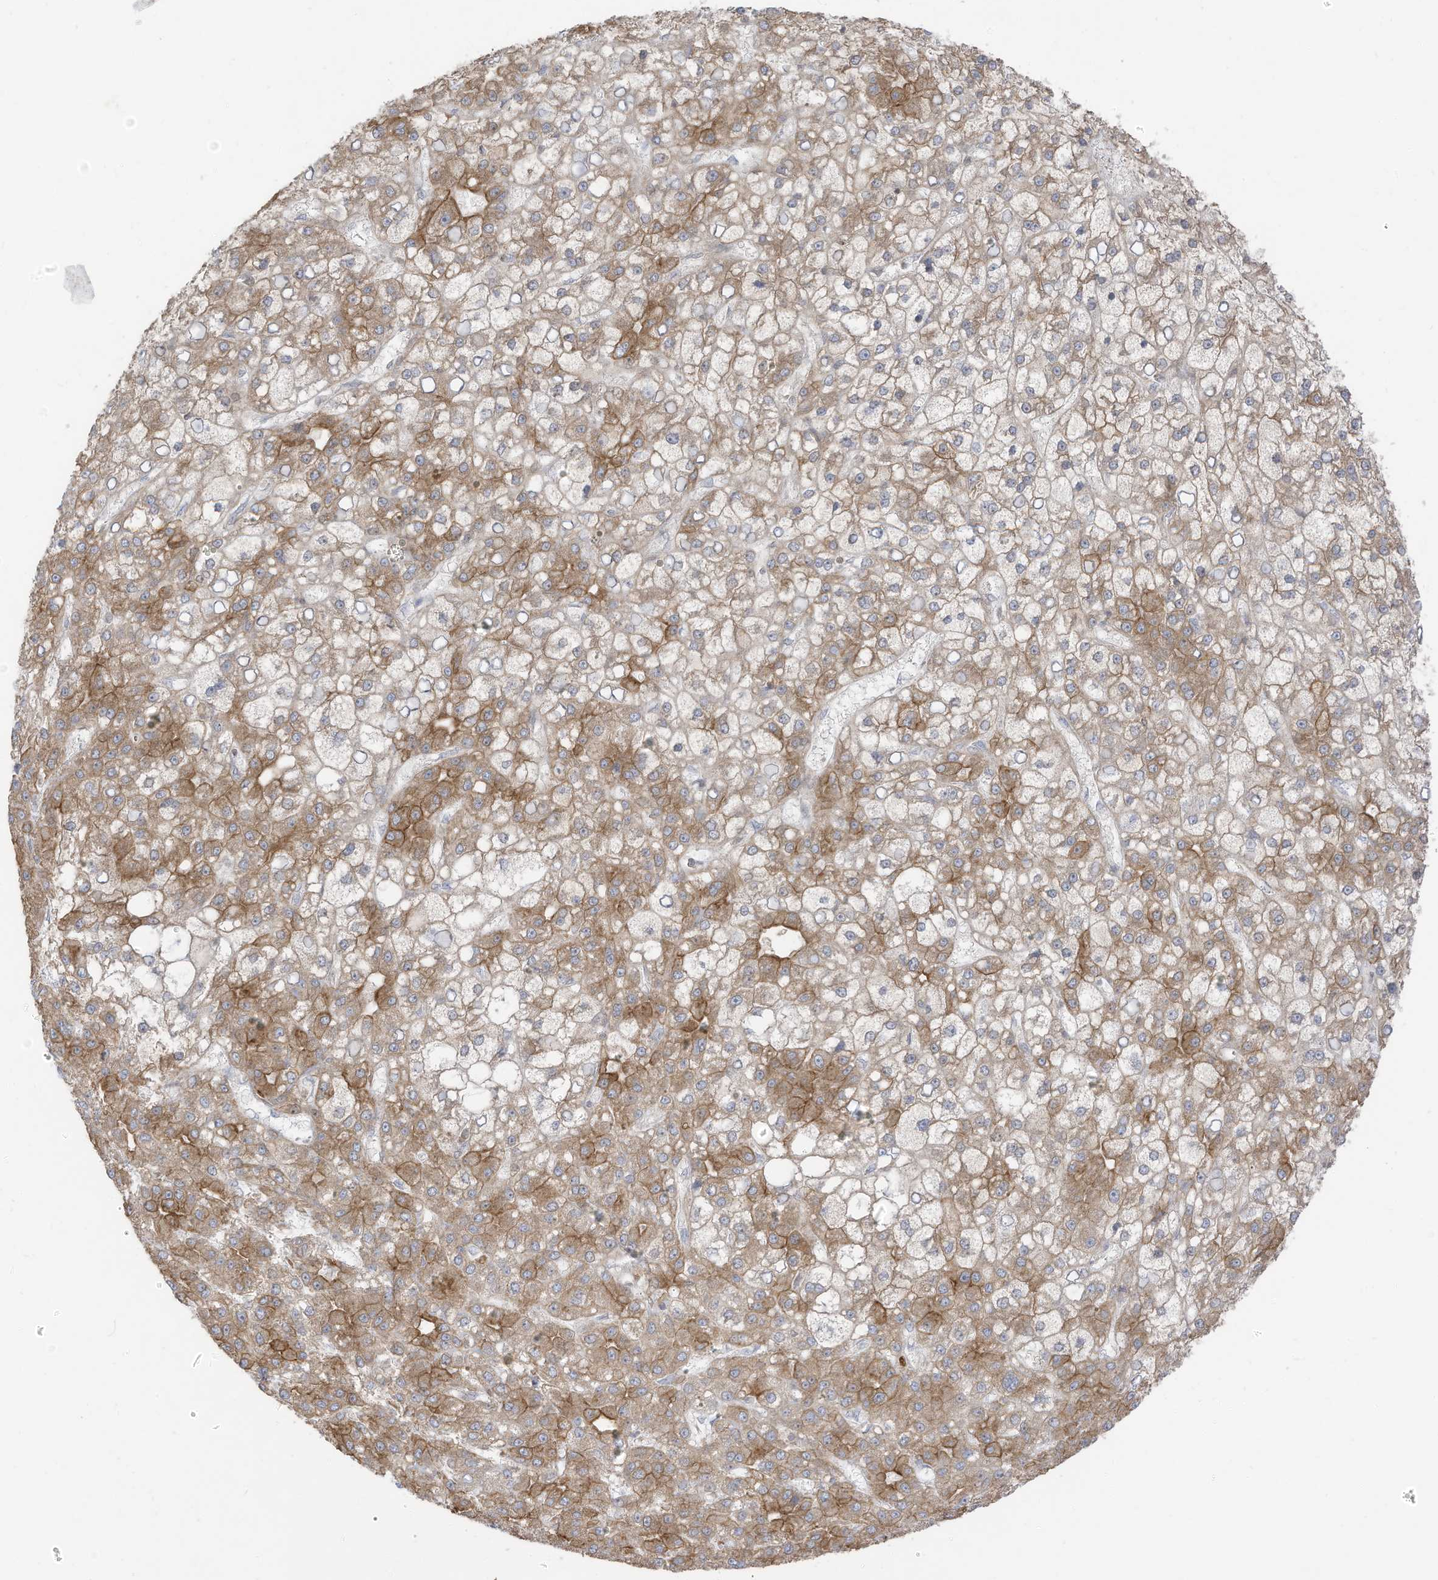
{"staining": {"intensity": "moderate", "quantity": ">75%", "location": "cytoplasmic/membranous"}, "tissue": "liver cancer", "cell_type": "Tumor cells", "image_type": "cancer", "snomed": [{"axis": "morphology", "description": "Carcinoma, Hepatocellular, NOS"}, {"axis": "topography", "description": "Liver"}], "caption": "A brown stain labels moderate cytoplasmic/membranous expression of a protein in human liver cancer (hepatocellular carcinoma) tumor cells. The staining was performed using DAB (3,3'-diaminobenzidine) to visualize the protein expression in brown, while the nuclei were stained in blue with hematoxylin (Magnification: 20x).", "gene": "CGAS", "patient": {"sex": "male", "age": 67}}